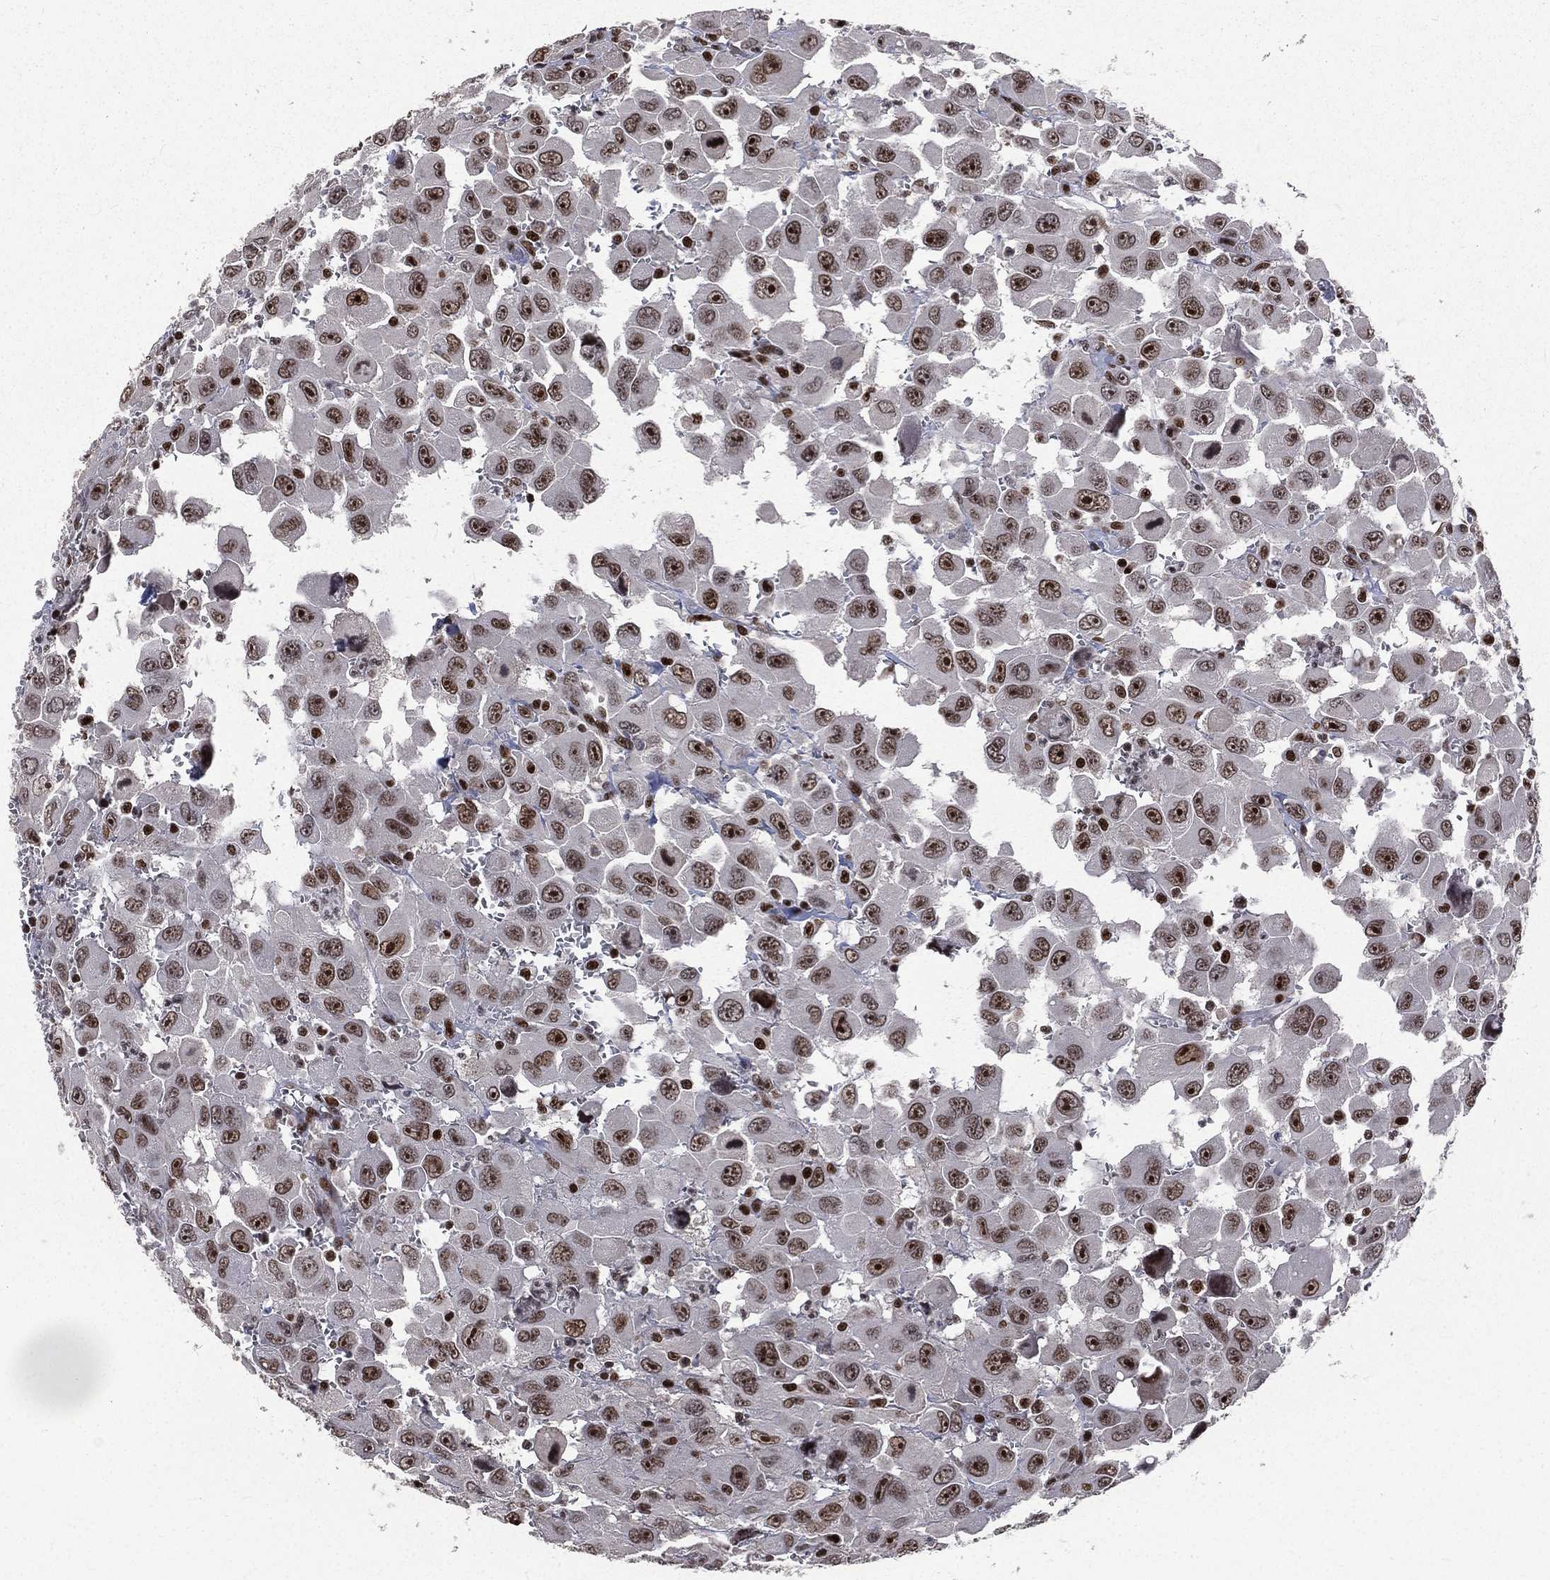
{"staining": {"intensity": "moderate", "quantity": ">75%", "location": "nuclear"}, "tissue": "head and neck cancer", "cell_type": "Tumor cells", "image_type": "cancer", "snomed": [{"axis": "morphology", "description": "Squamous cell carcinoma, NOS"}, {"axis": "morphology", "description": "Squamous cell carcinoma, metastatic, NOS"}, {"axis": "topography", "description": "Oral tissue"}, {"axis": "topography", "description": "Head-Neck"}], "caption": "This photomicrograph shows immunohistochemistry (IHC) staining of human squamous cell carcinoma (head and neck), with medium moderate nuclear staining in about >75% of tumor cells.", "gene": "POLB", "patient": {"sex": "female", "age": 85}}